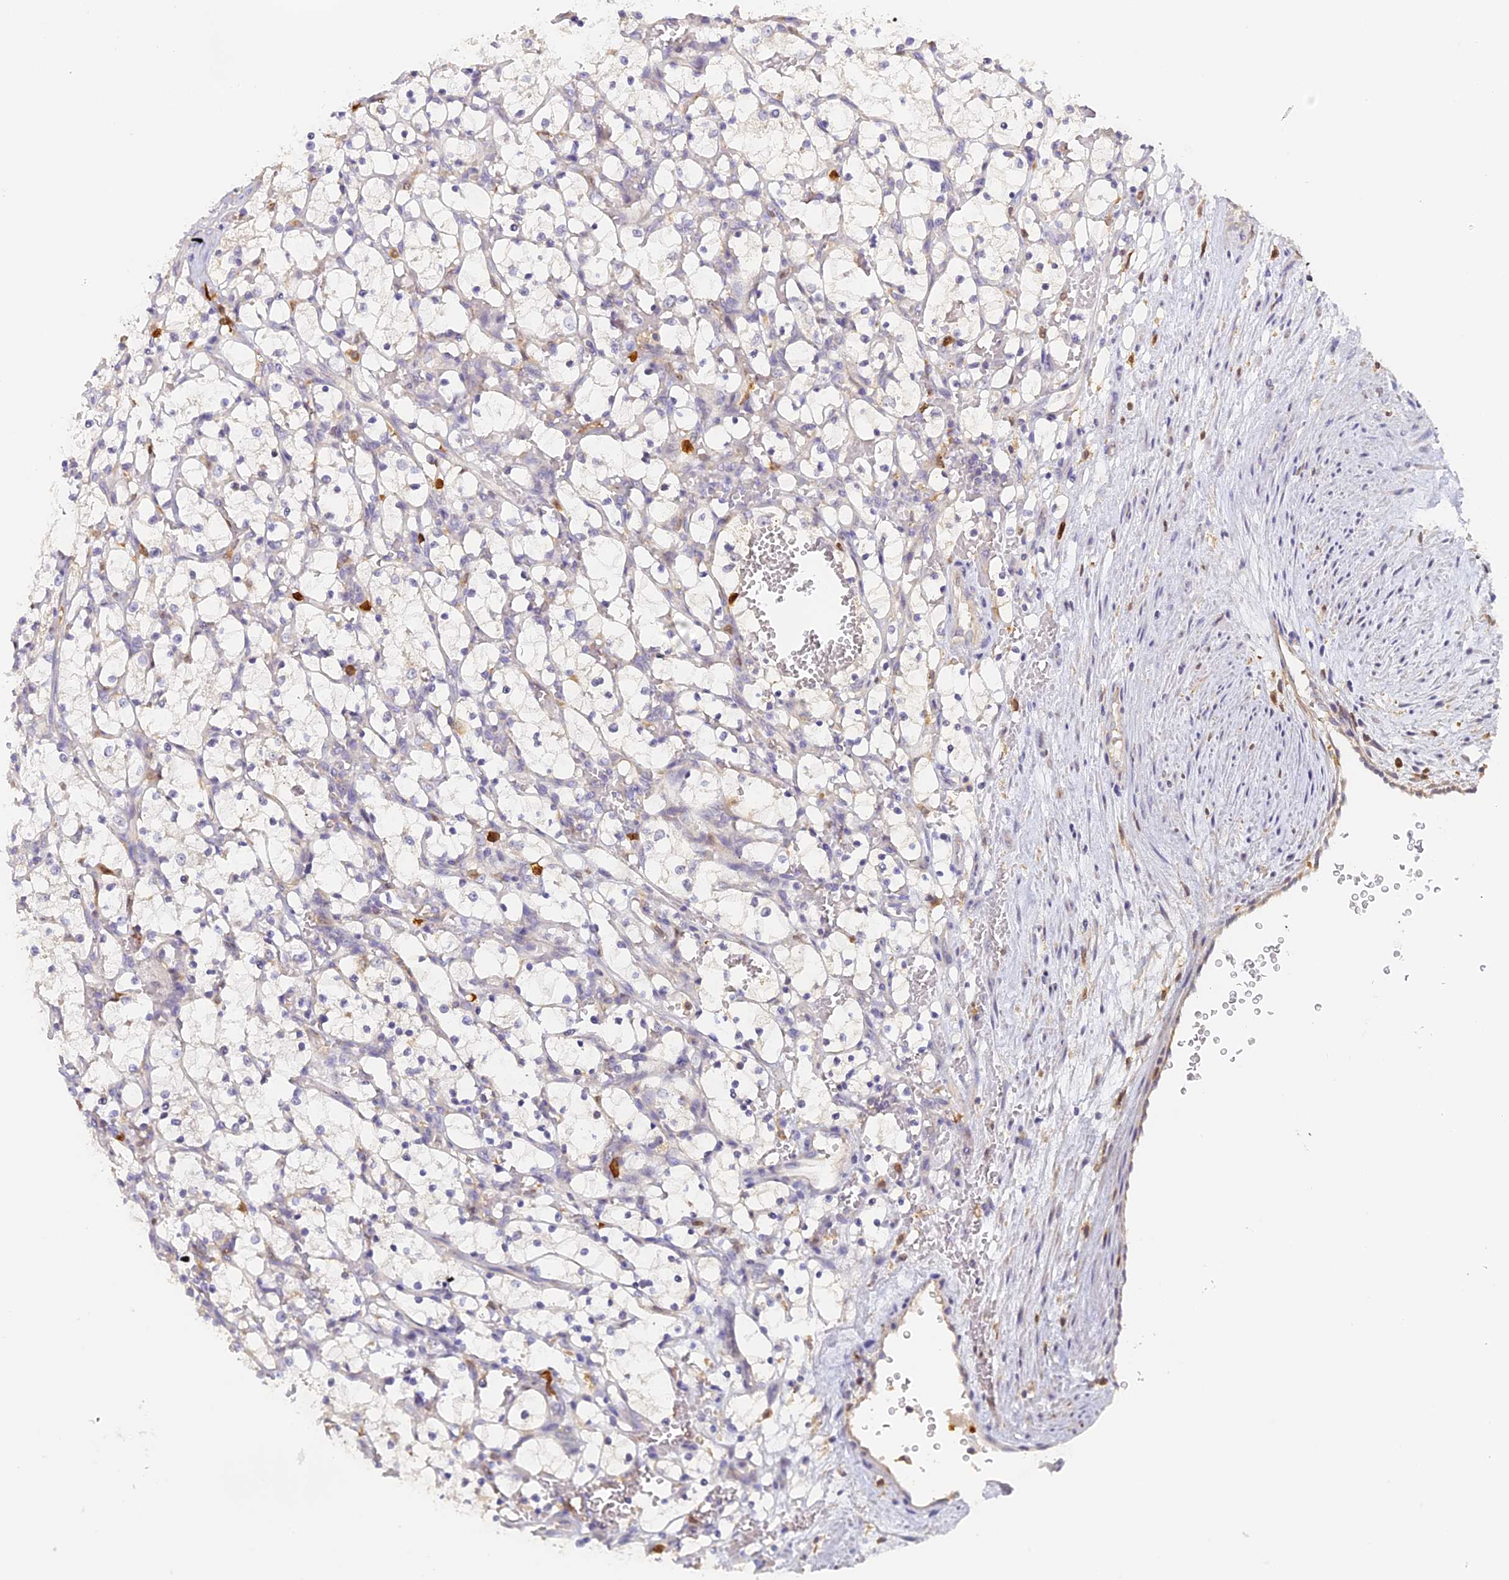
{"staining": {"intensity": "negative", "quantity": "none", "location": "none"}, "tissue": "renal cancer", "cell_type": "Tumor cells", "image_type": "cancer", "snomed": [{"axis": "morphology", "description": "Adenocarcinoma, NOS"}, {"axis": "topography", "description": "Kidney"}], "caption": "High power microscopy histopathology image of an IHC photomicrograph of renal adenocarcinoma, revealing no significant expression in tumor cells.", "gene": "NCF4", "patient": {"sex": "female", "age": 69}}